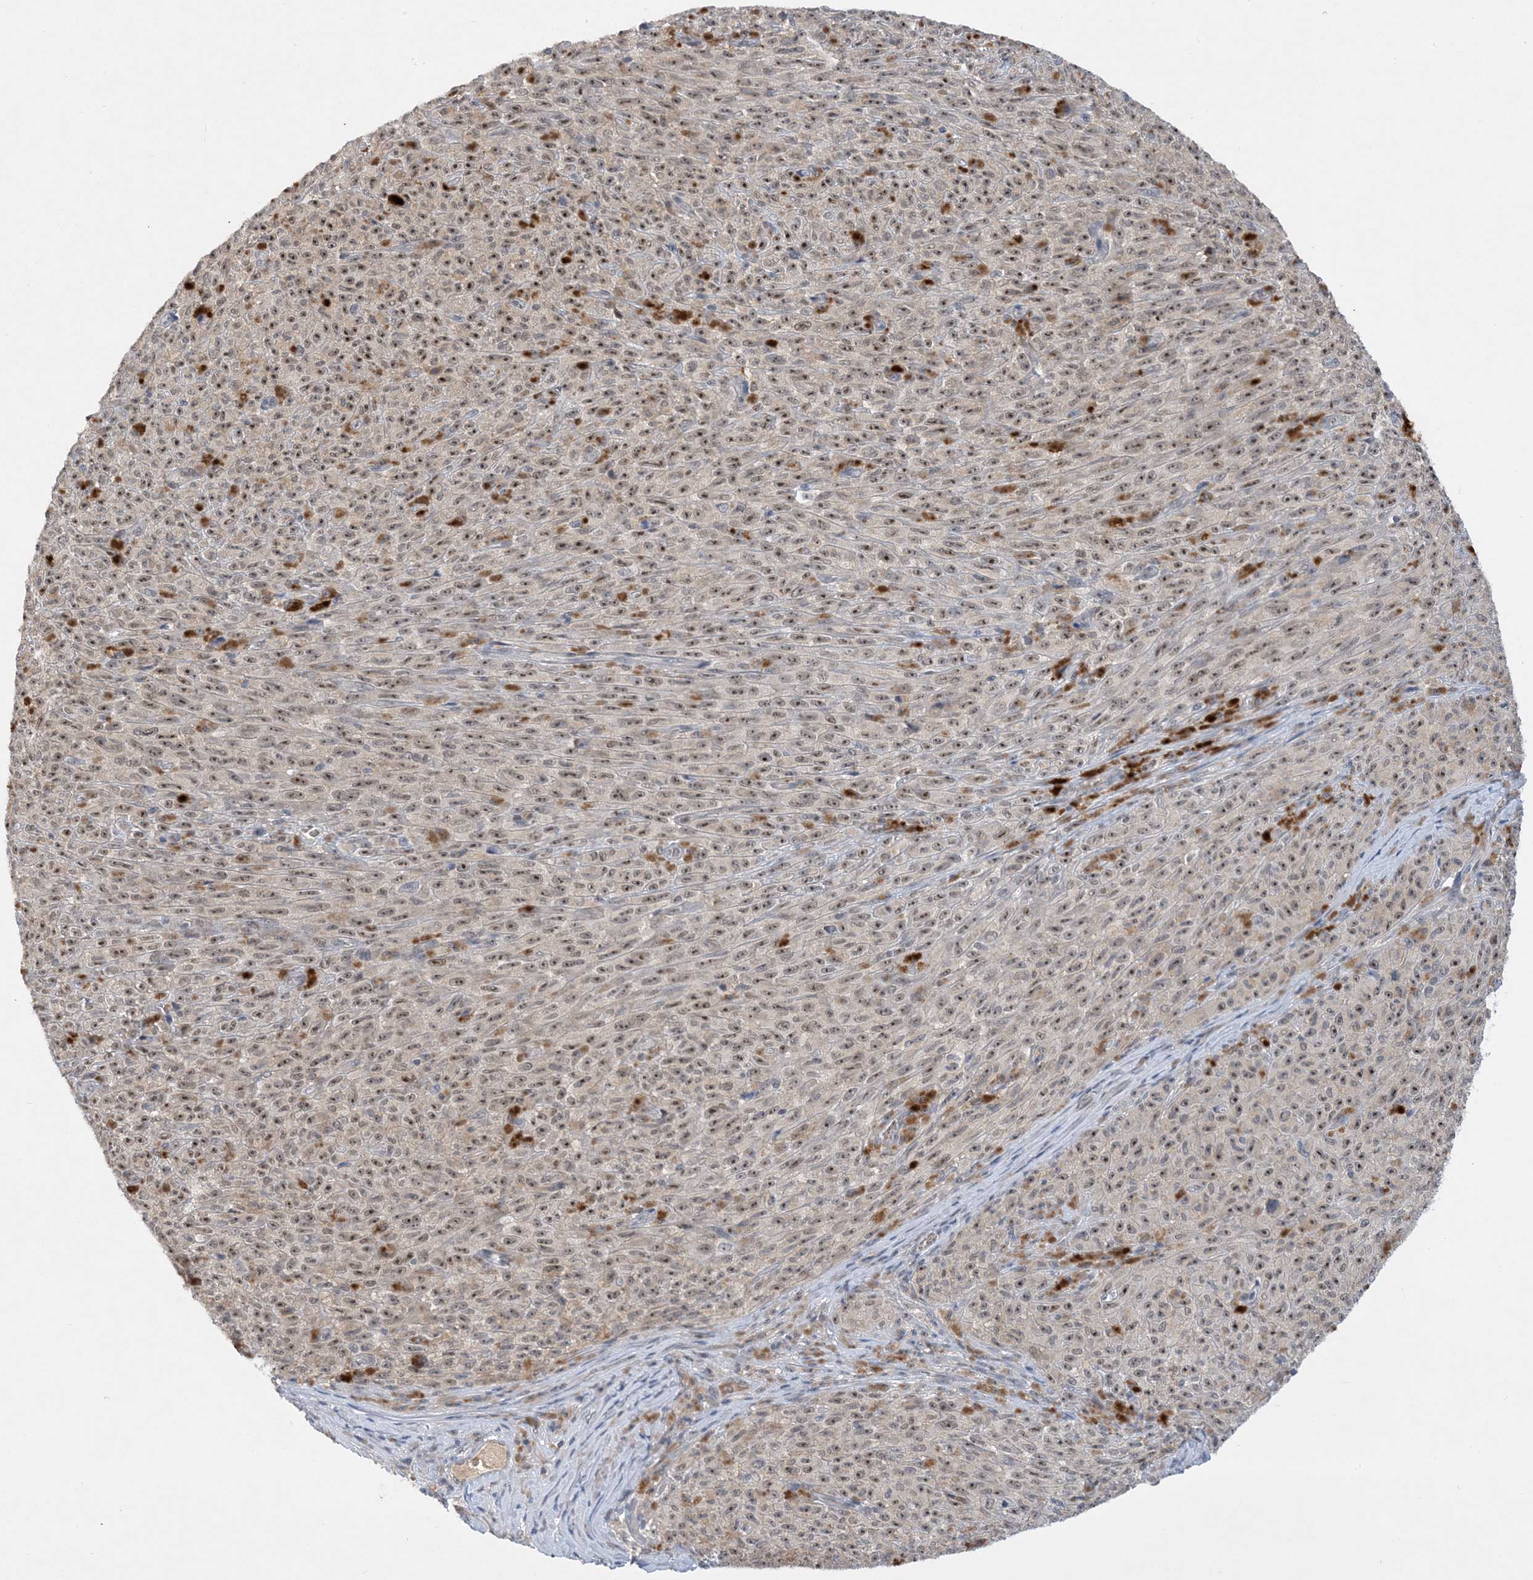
{"staining": {"intensity": "moderate", "quantity": ">75%", "location": "nuclear"}, "tissue": "melanoma", "cell_type": "Tumor cells", "image_type": "cancer", "snomed": [{"axis": "morphology", "description": "Malignant melanoma, NOS"}, {"axis": "topography", "description": "Skin"}], "caption": "Malignant melanoma stained for a protein exhibits moderate nuclear positivity in tumor cells.", "gene": "UBE2E1", "patient": {"sex": "female", "age": 82}}